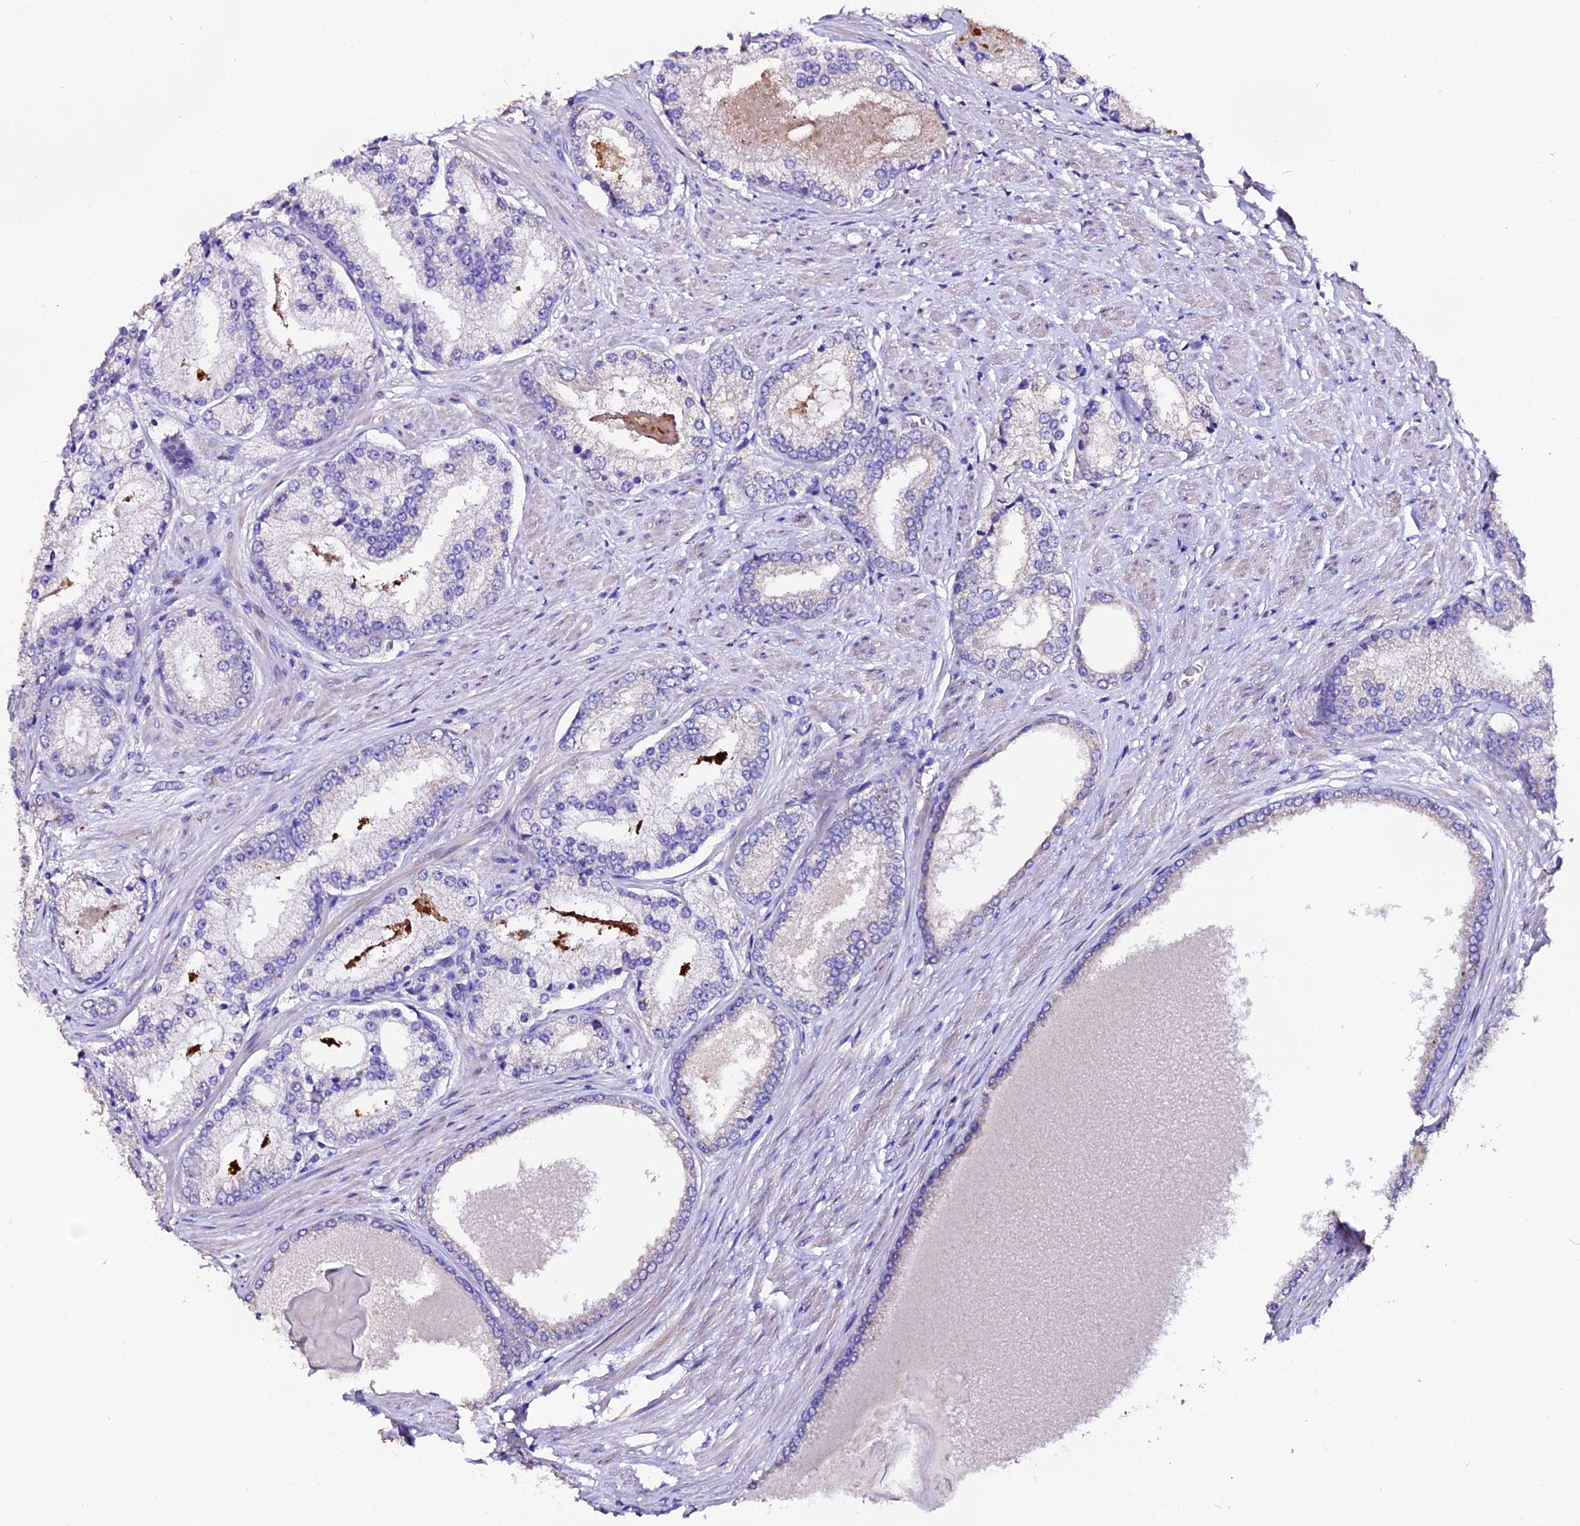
{"staining": {"intensity": "negative", "quantity": "none", "location": "none"}, "tissue": "prostate cancer", "cell_type": "Tumor cells", "image_type": "cancer", "snomed": [{"axis": "morphology", "description": "Adenocarcinoma, Low grade"}, {"axis": "topography", "description": "Prostate"}], "caption": "There is no significant expression in tumor cells of prostate cancer.", "gene": "FBXW9", "patient": {"sex": "male", "age": 68}}